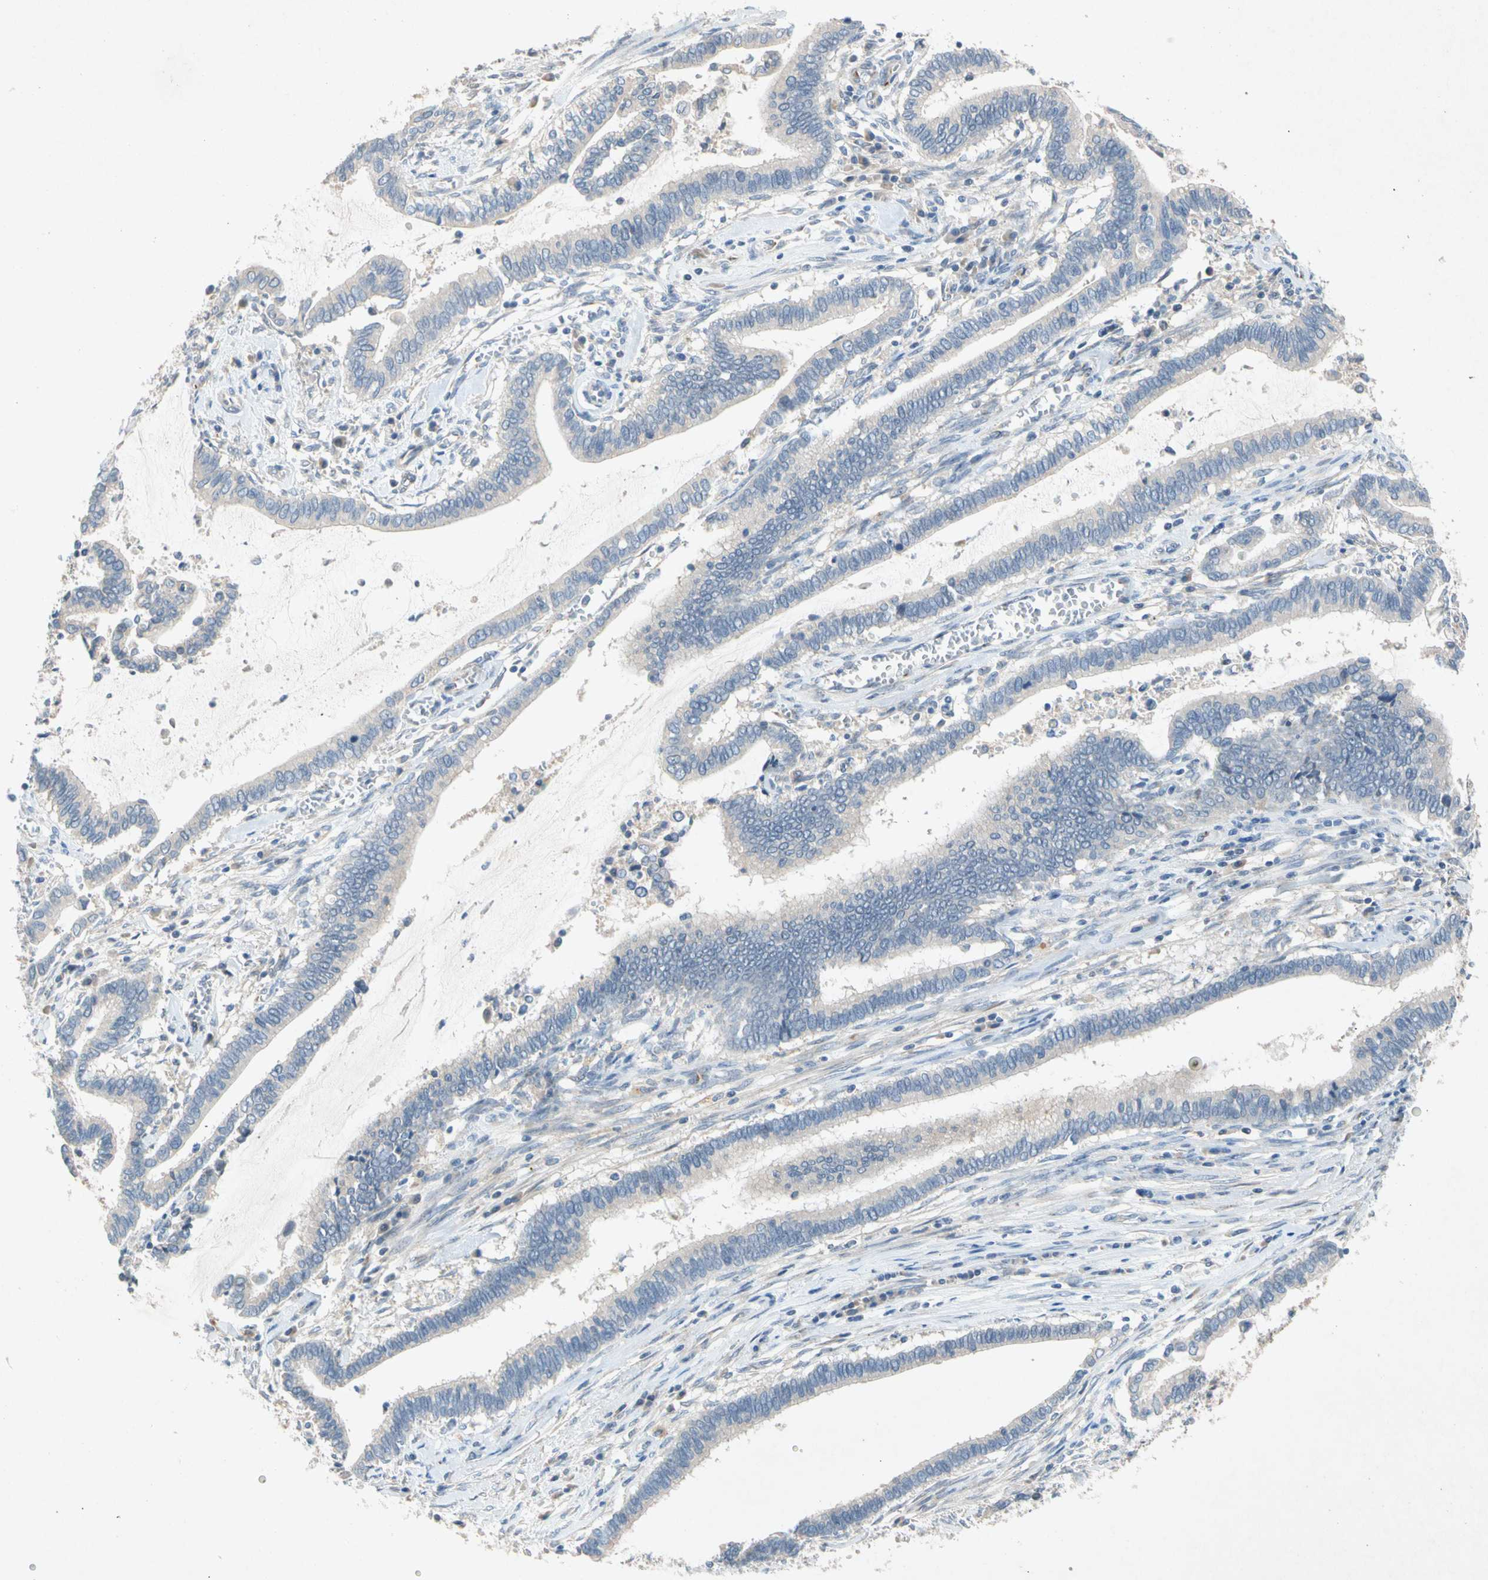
{"staining": {"intensity": "negative", "quantity": "none", "location": "none"}, "tissue": "cervical cancer", "cell_type": "Tumor cells", "image_type": "cancer", "snomed": [{"axis": "morphology", "description": "Adenocarcinoma, NOS"}, {"axis": "topography", "description": "Cervix"}], "caption": "Tumor cells are negative for protein expression in human cervical adenocarcinoma.", "gene": "GASK1B", "patient": {"sex": "female", "age": 44}}